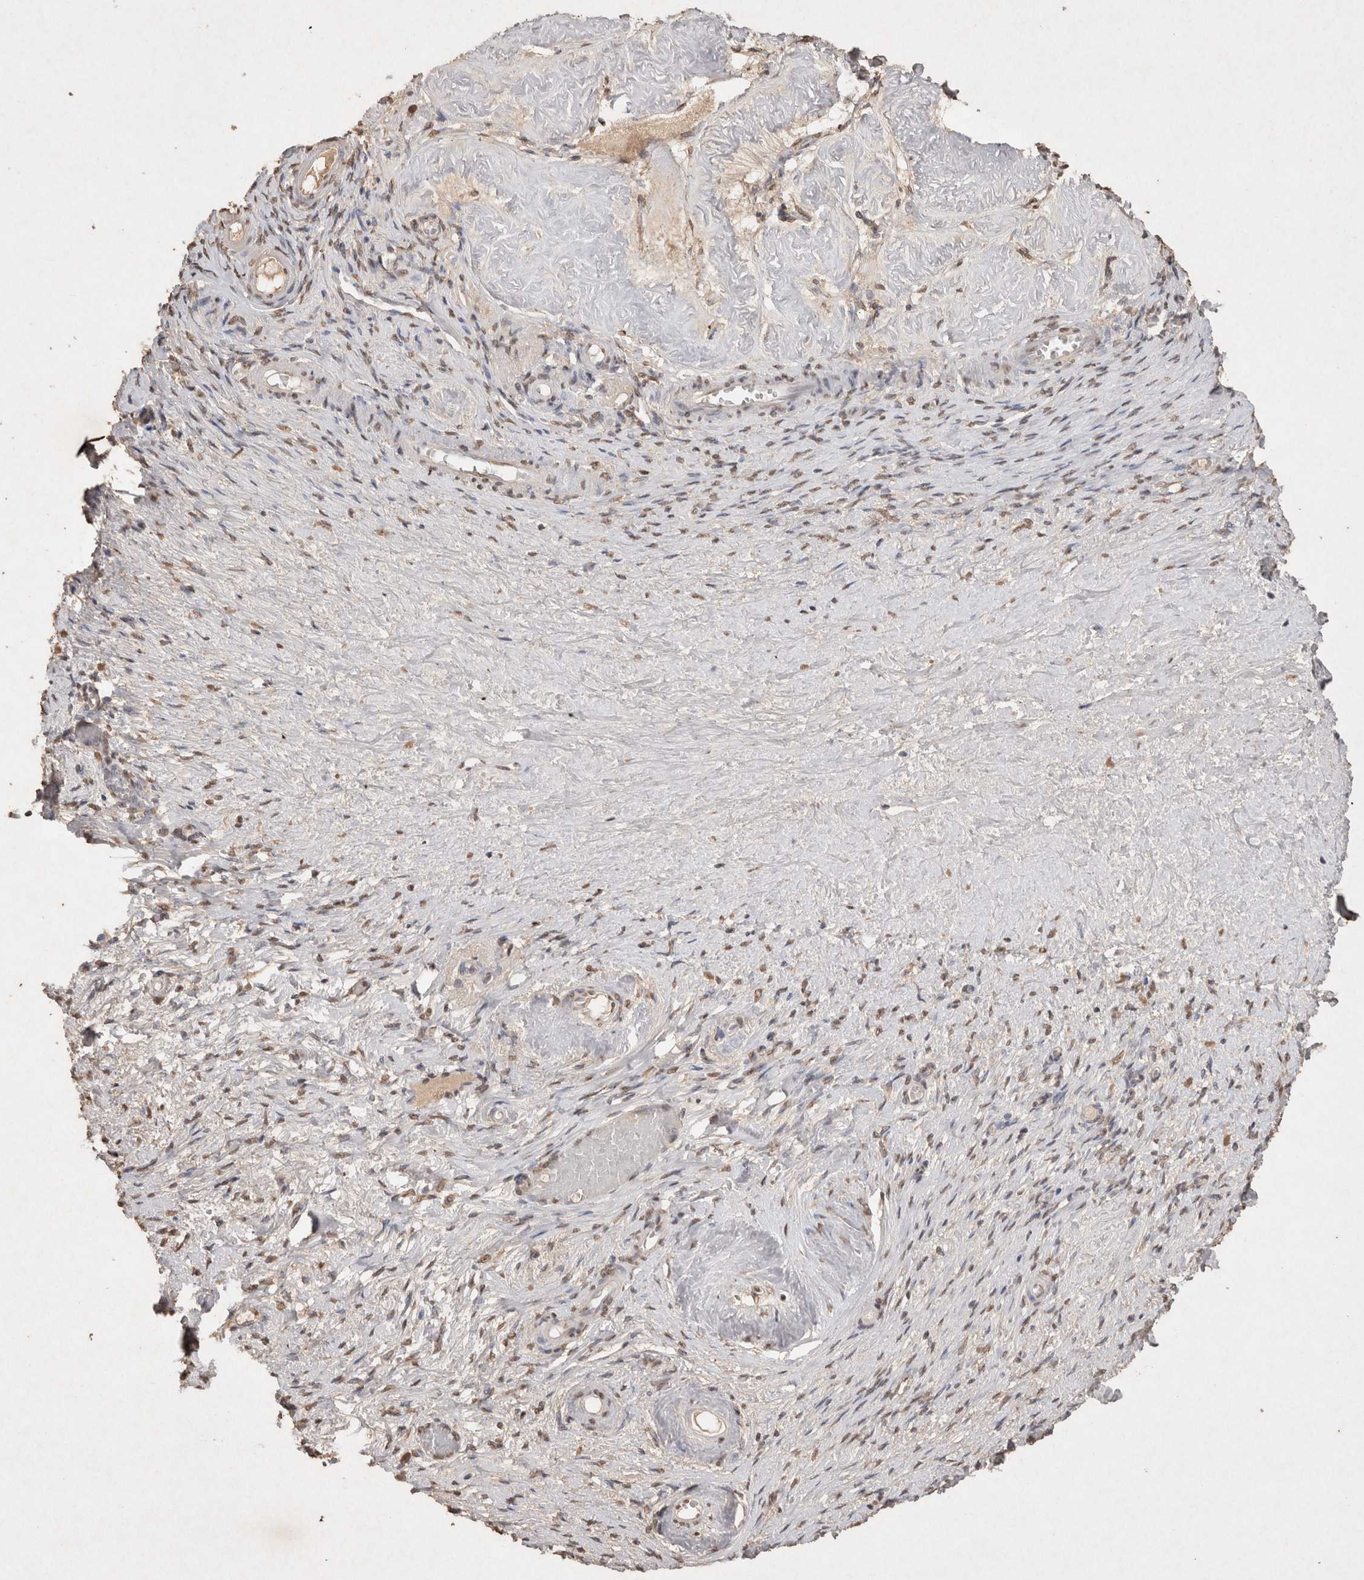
{"staining": {"intensity": "moderate", "quantity": ">75%", "location": "cytoplasmic/membranous,nuclear"}, "tissue": "adipose tissue", "cell_type": "Adipocytes", "image_type": "normal", "snomed": [{"axis": "morphology", "description": "Normal tissue, NOS"}, {"axis": "topography", "description": "Vascular tissue"}, {"axis": "topography", "description": "Fallopian tube"}, {"axis": "topography", "description": "Ovary"}], "caption": "About >75% of adipocytes in unremarkable human adipose tissue display moderate cytoplasmic/membranous,nuclear protein expression as visualized by brown immunohistochemical staining.", "gene": "MLX", "patient": {"sex": "female", "age": 67}}